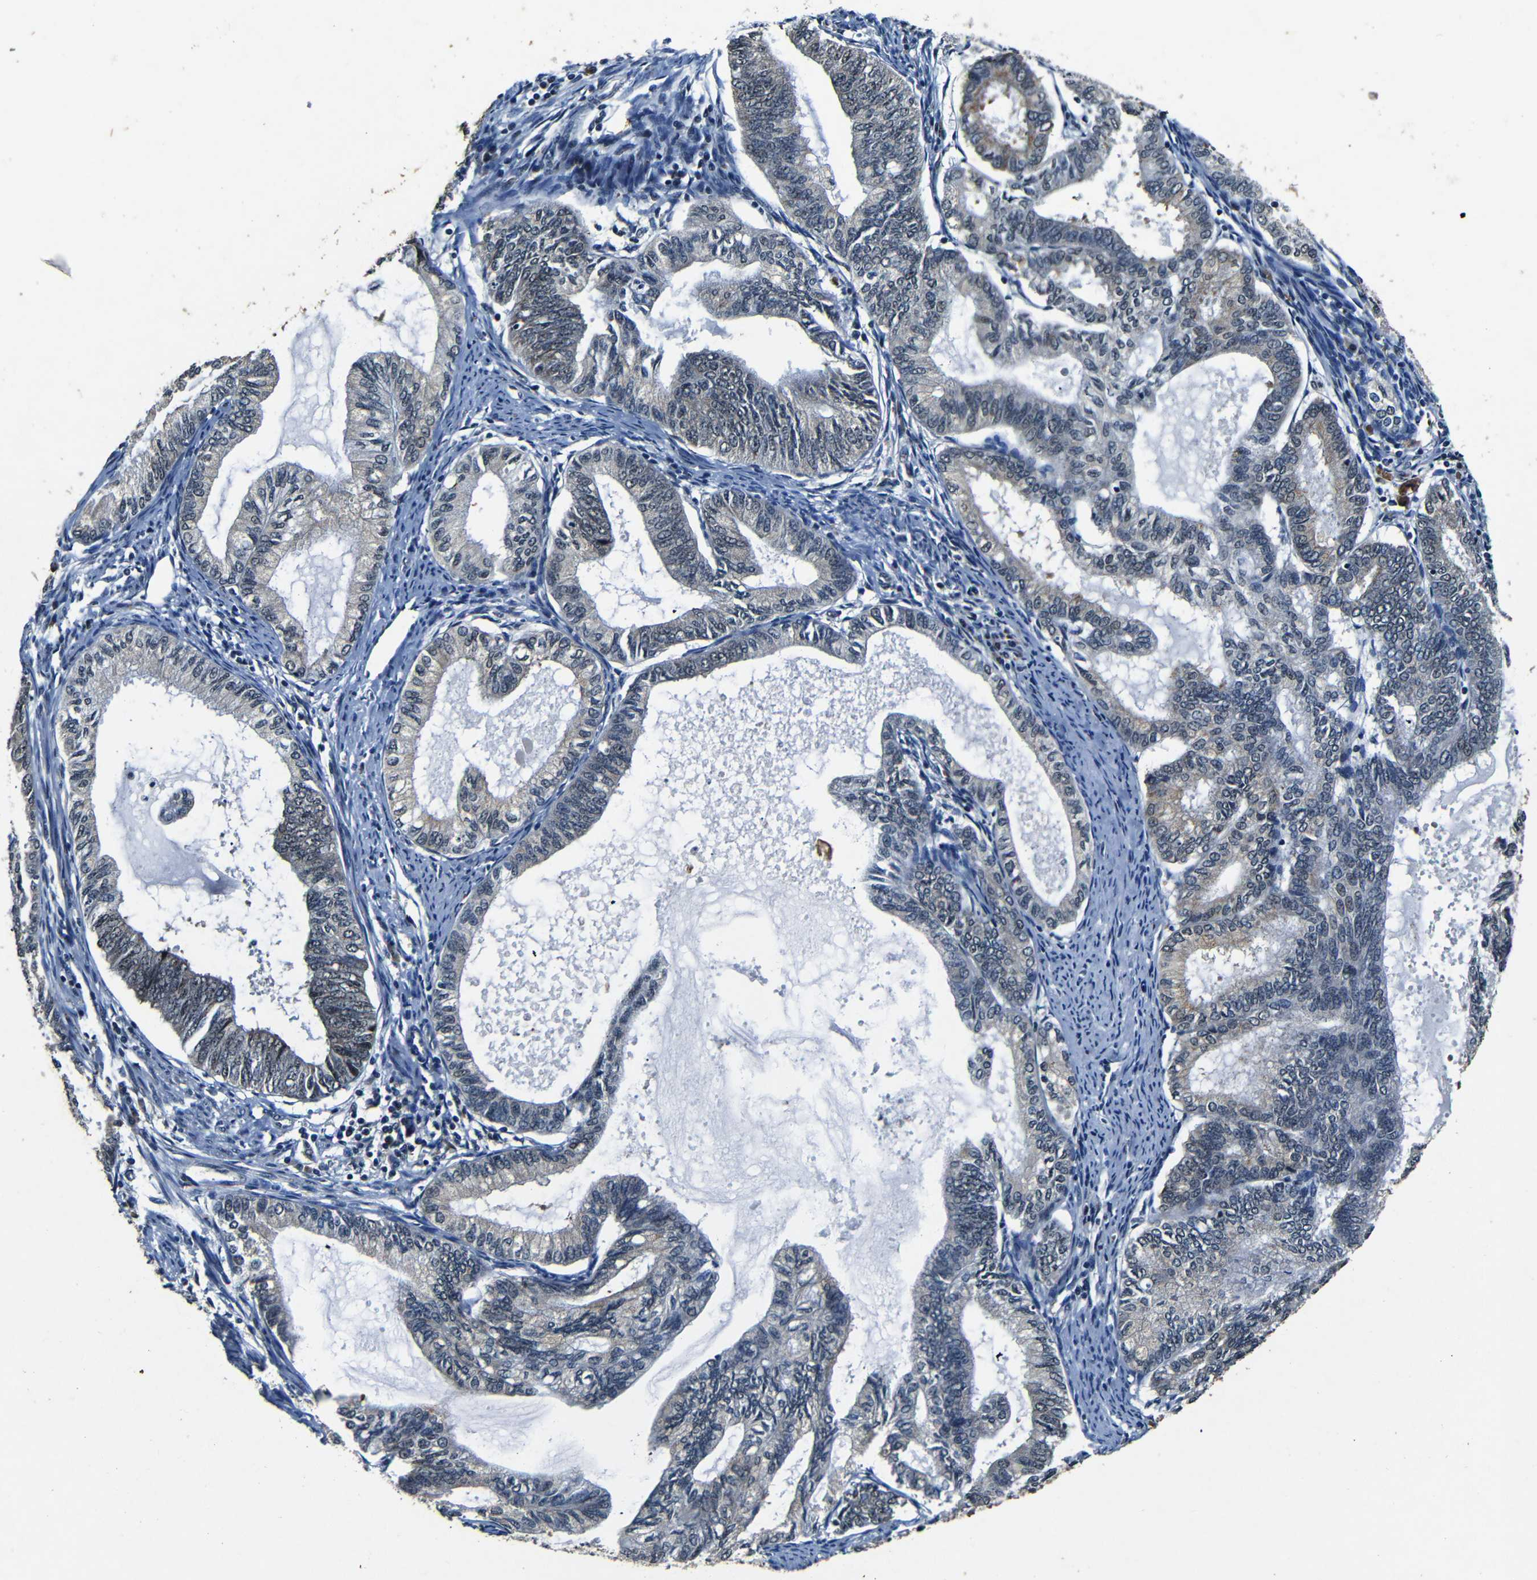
{"staining": {"intensity": "weak", "quantity": ">75%", "location": "cytoplasmic/membranous,nuclear"}, "tissue": "endometrial cancer", "cell_type": "Tumor cells", "image_type": "cancer", "snomed": [{"axis": "morphology", "description": "Adenocarcinoma, NOS"}, {"axis": "topography", "description": "Endometrium"}], "caption": "A brown stain shows weak cytoplasmic/membranous and nuclear positivity of a protein in human endometrial cancer tumor cells.", "gene": "FOXD4", "patient": {"sex": "female", "age": 86}}